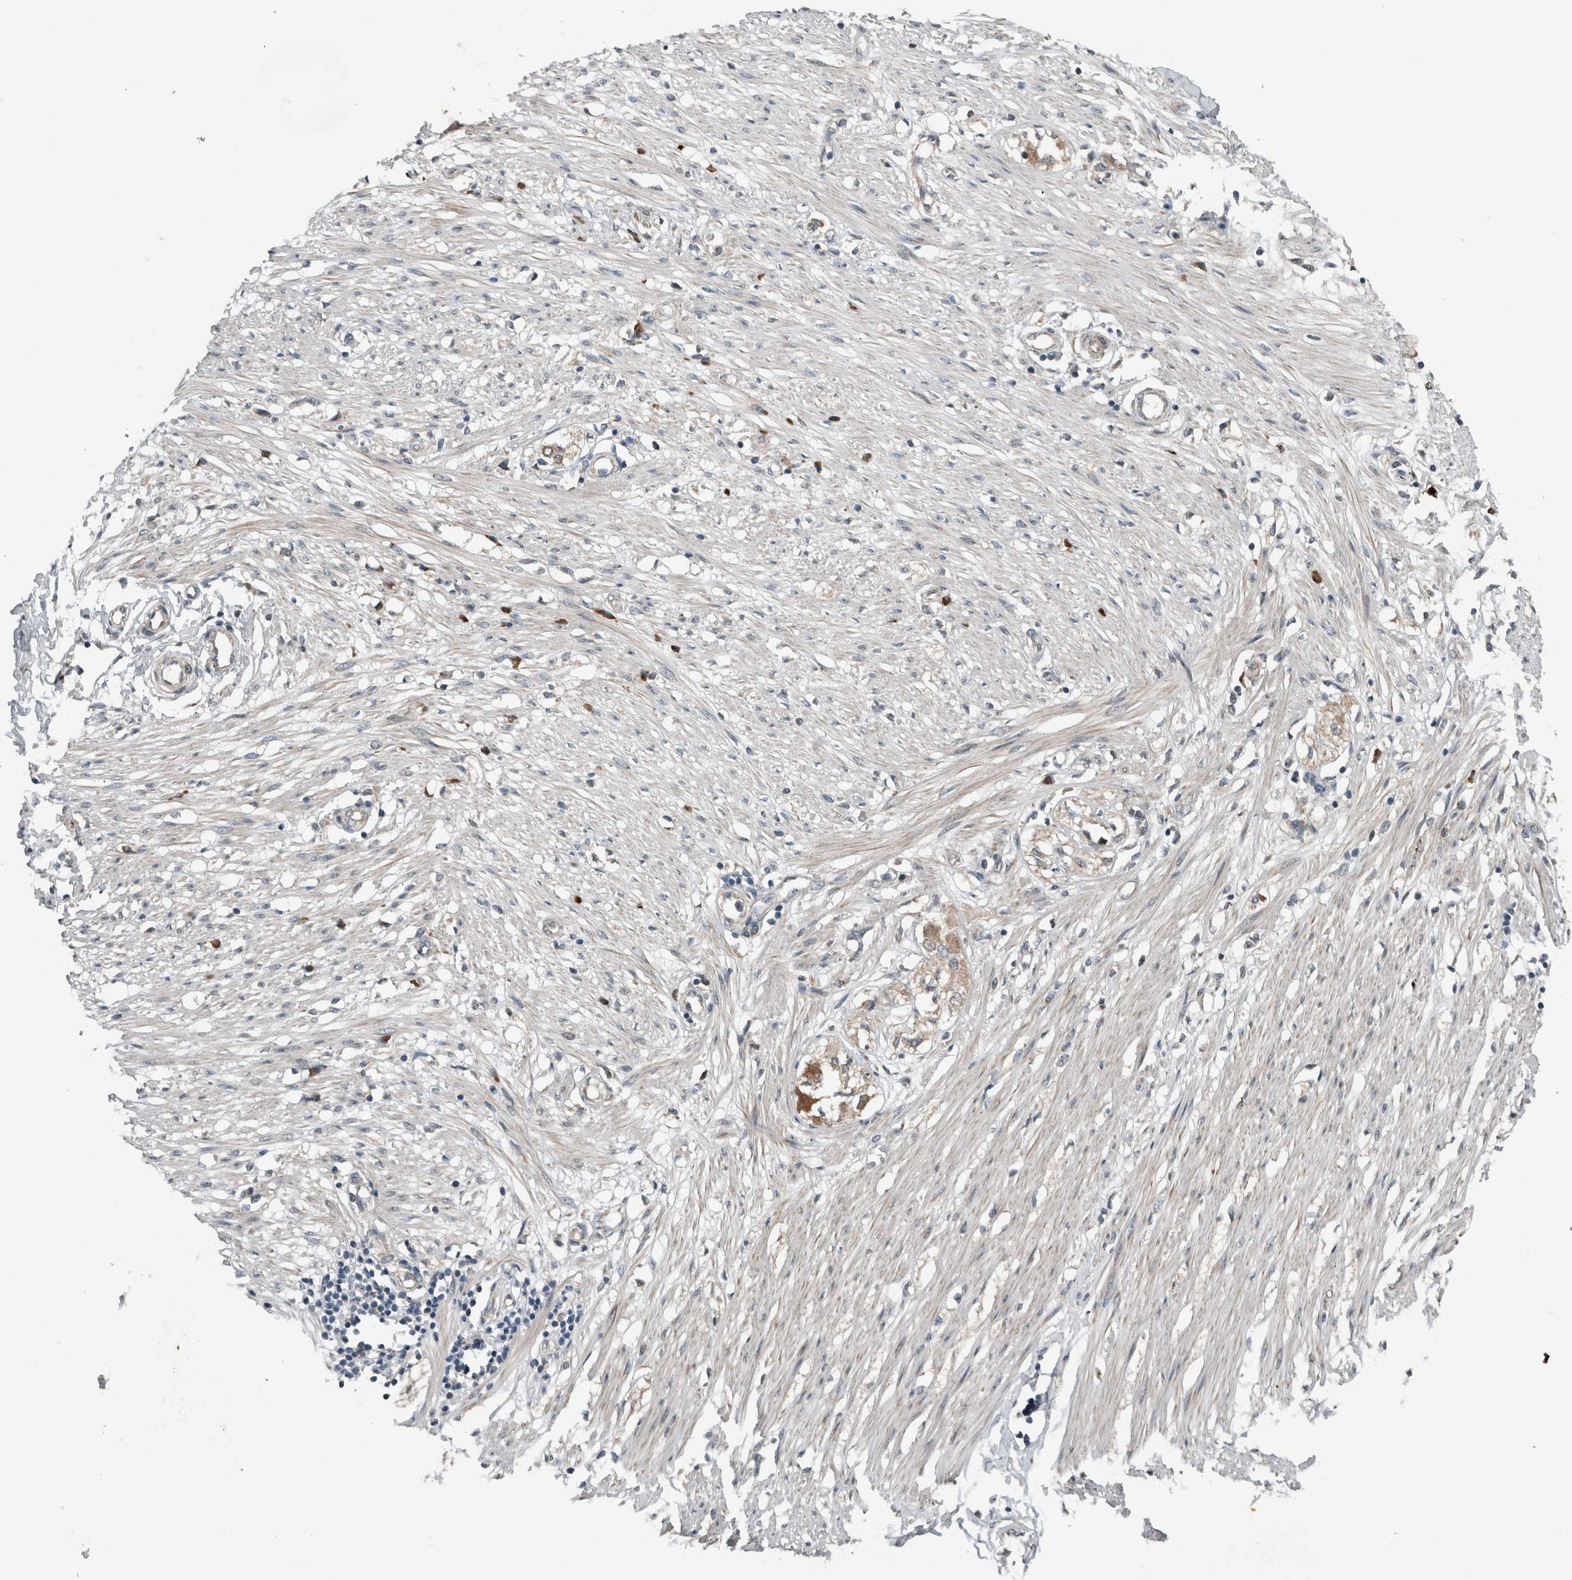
{"staining": {"intensity": "negative", "quantity": "none", "location": "none"}, "tissue": "adipose tissue", "cell_type": "Adipocytes", "image_type": "normal", "snomed": [{"axis": "morphology", "description": "Normal tissue, NOS"}, {"axis": "morphology", "description": "Adenocarcinoma, NOS"}, {"axis": "topography", "description": "Colon"}, {"axis": "topography", "description": "Peripheral nerve tissue"}], "caption": "A high-resolution image shows immunohistochemistry (IHC) staining of normal adipose tissue, which shows no significant staining in adipocytes.", "gene": "GBA2", "patient": {"sex": "male", "age": 14}}